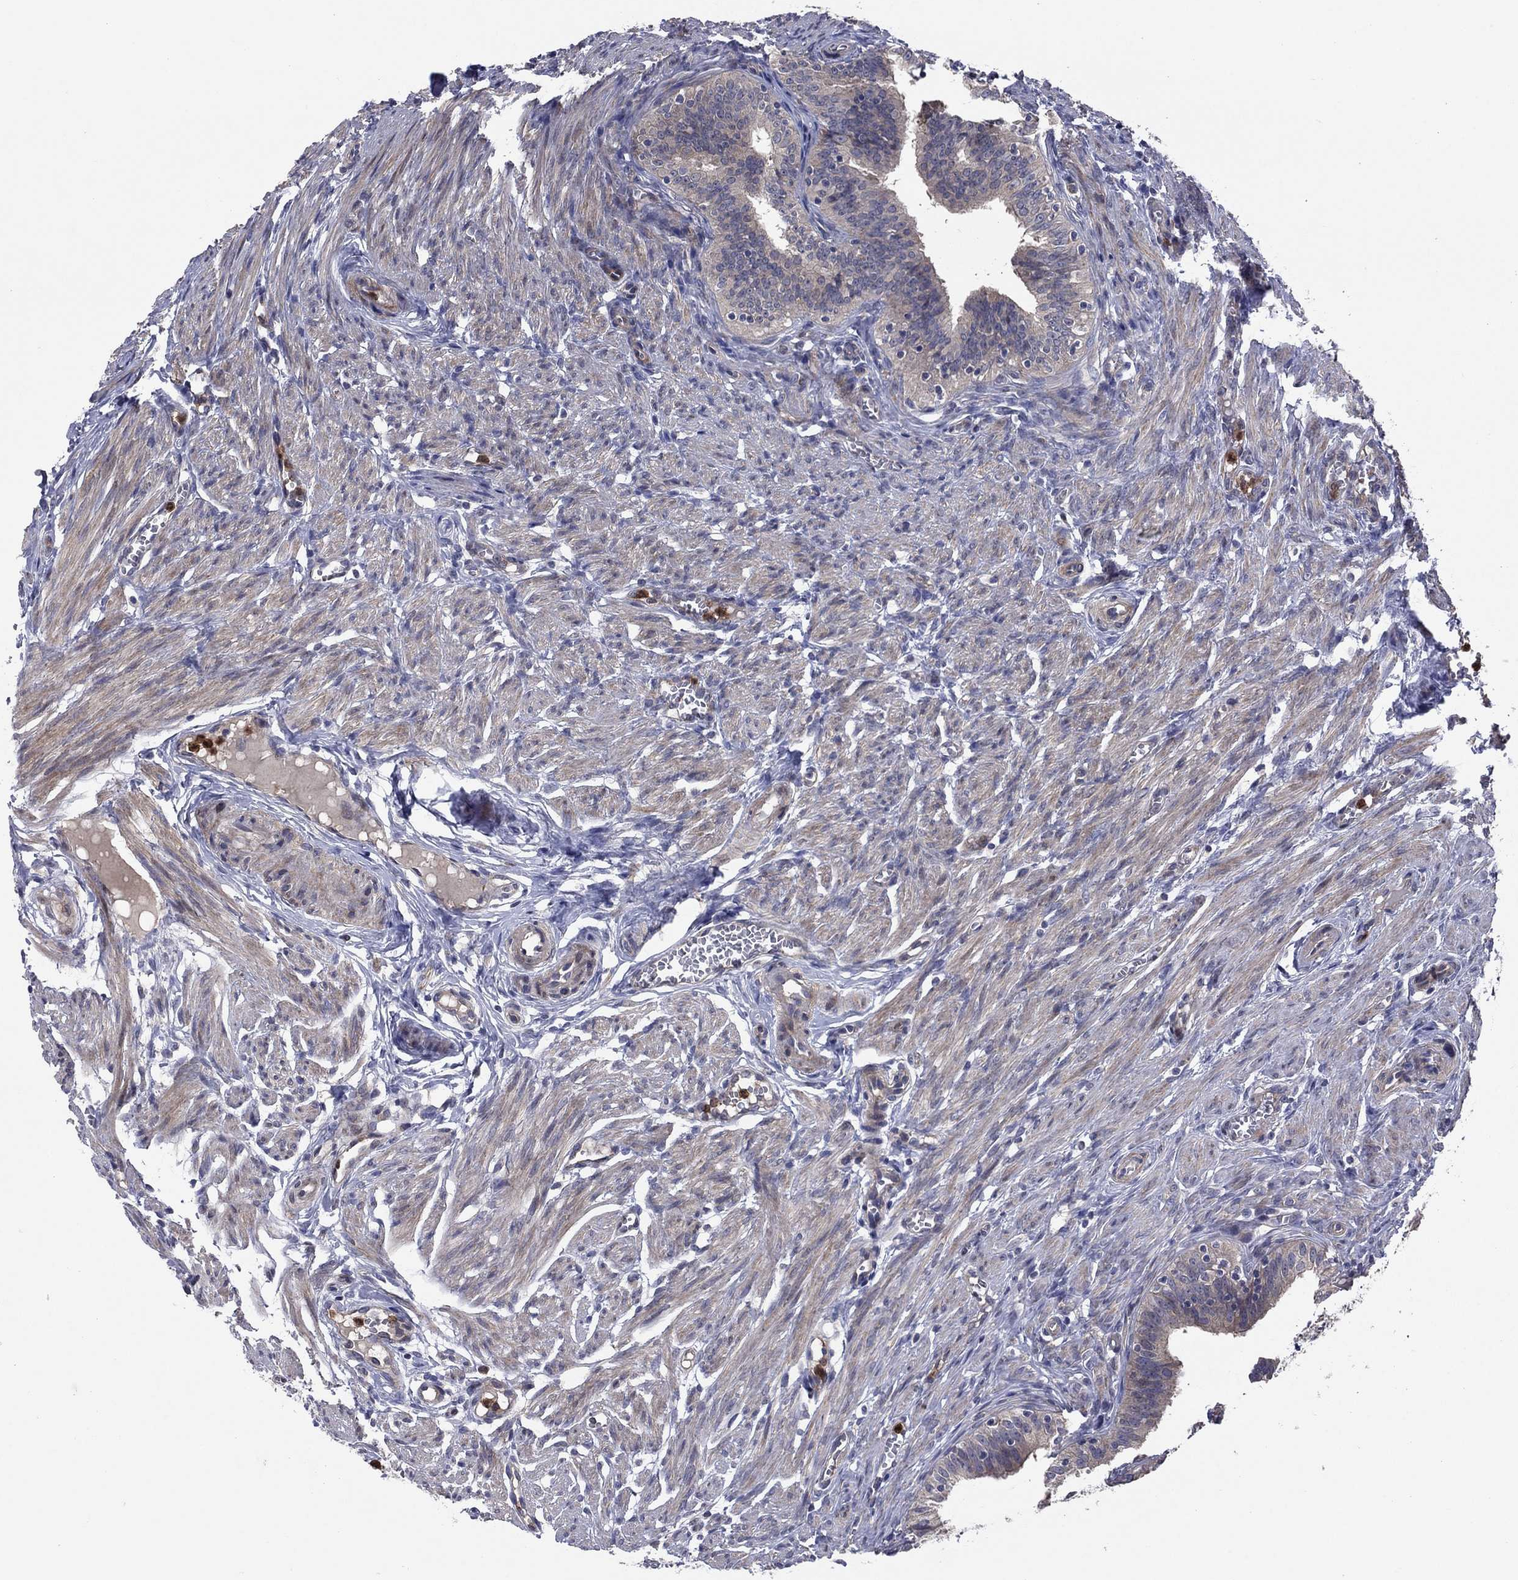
{"staining": {"intensity": "negative", "quantity": "none", "location": "none"}, "tissue": "fallopian tube", "cell_type": "Glandular cells", "image_type": "normal", "snomed": [{"axis": "morphology", "description": "Normal tissue, NOS"}, {"axis": "topography", "description": "Fallopian tube"}], "caption": "A high-resolution histopathology image shows immunohistochemistry staining of unremarkable fallopian tube, which demonstrates no significant expression in glandular cells.", "gene": "MSRB1", "patient": {"sex": "female", "age": 25}}